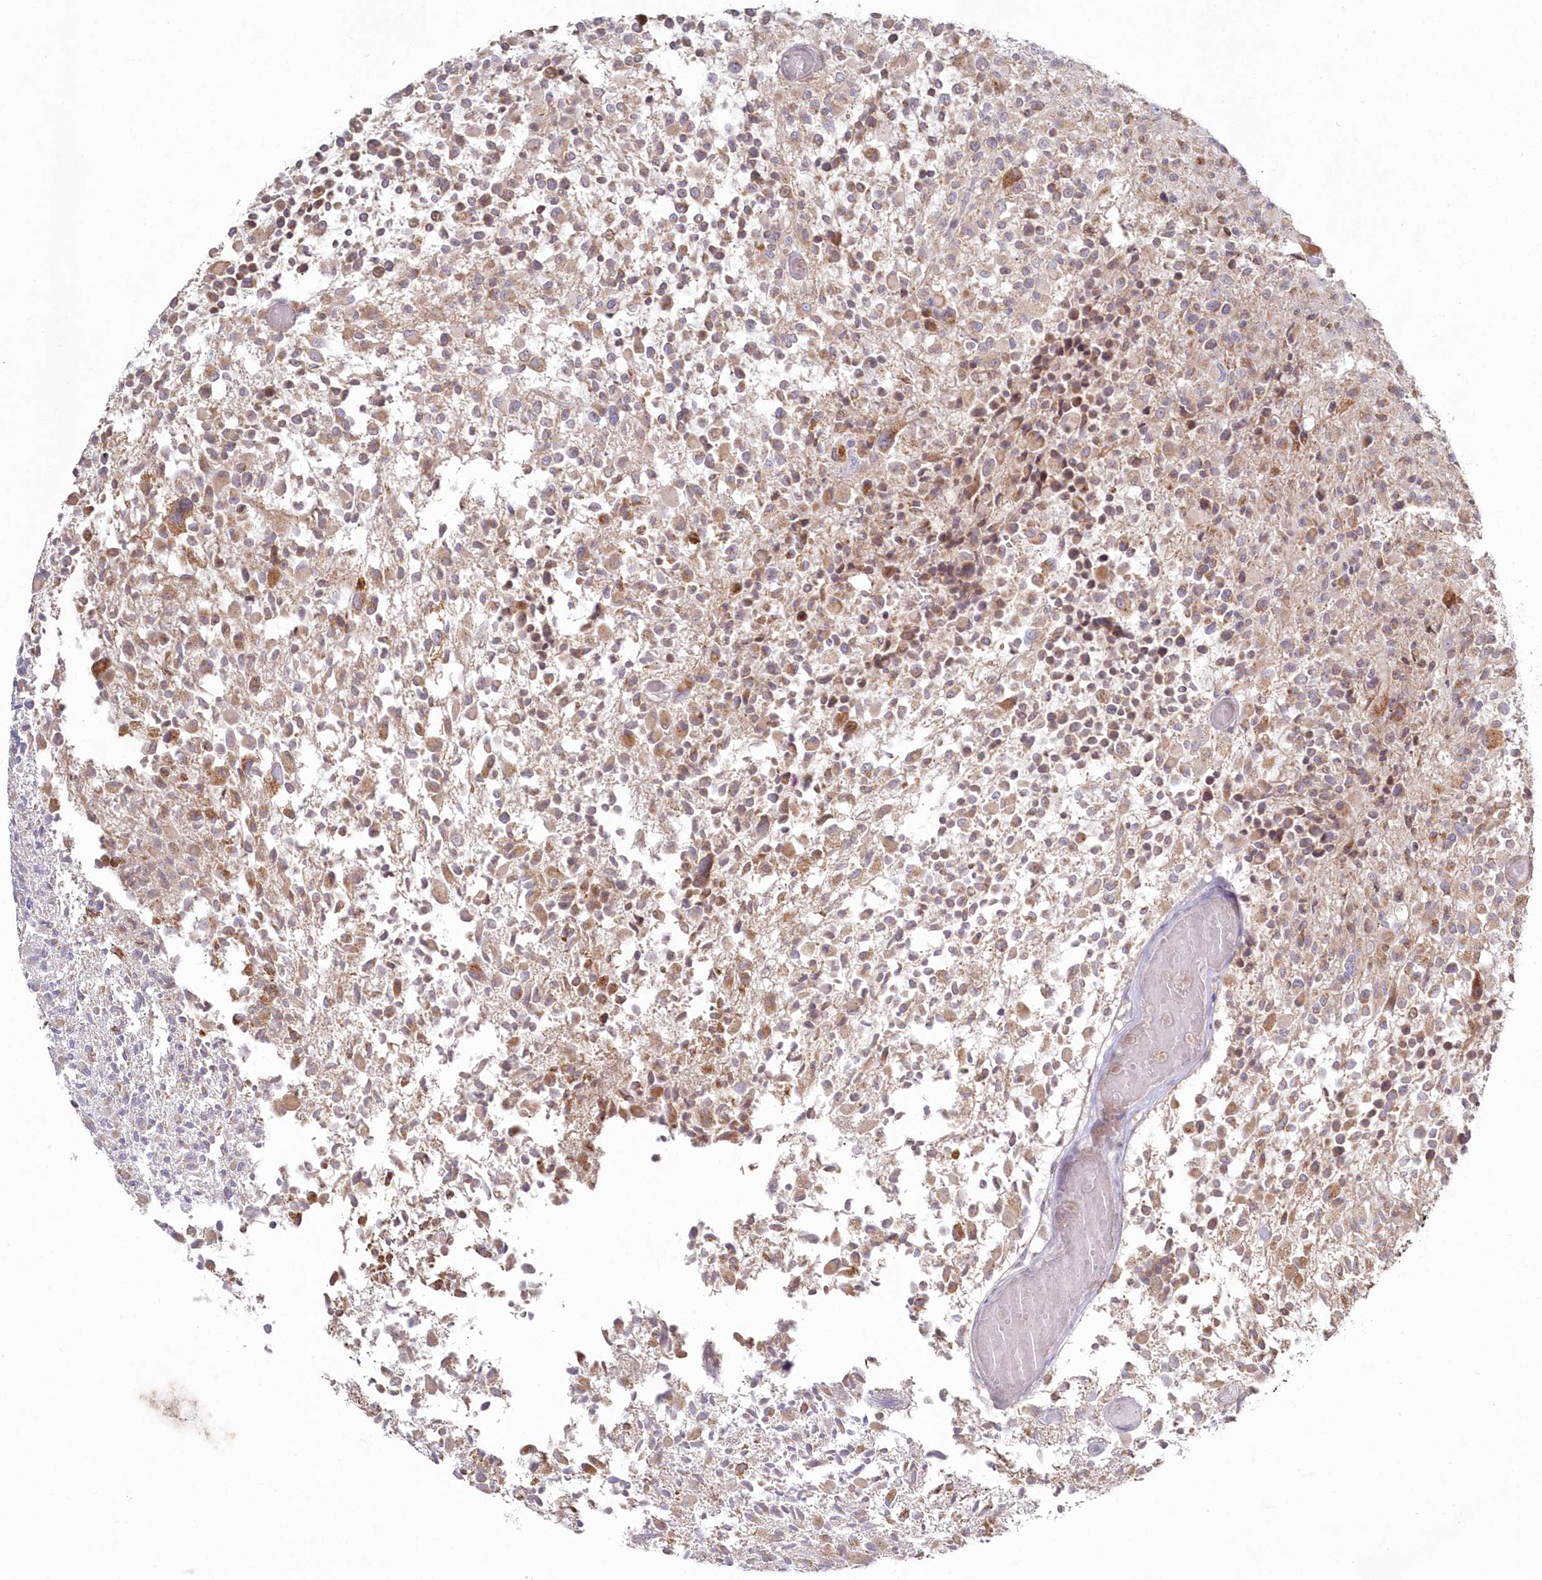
{"staining": {"intensity": "moderate", "quantity": "<25%", "location": "cytoplasmic/membranous"}, "tissue": "glioma", "cell_type": "Tumor cells", "image_type": "cancer", "snomed": [{"axis": "morphology", "description": "Glioma, malignant, High grade"}, {"axis": "morphology", "description": "Glioblastoma, NOS"}, {"axis": "topography", "description": "Brain"}], "caption": "Immunohistochemical staining of human glioma demonstrates low levels of moderate cytoplasmic/membranous staining in about <25% of tumor cells.", "gene": "ARSB", "patient": {"sex": "male", "age": 60}}